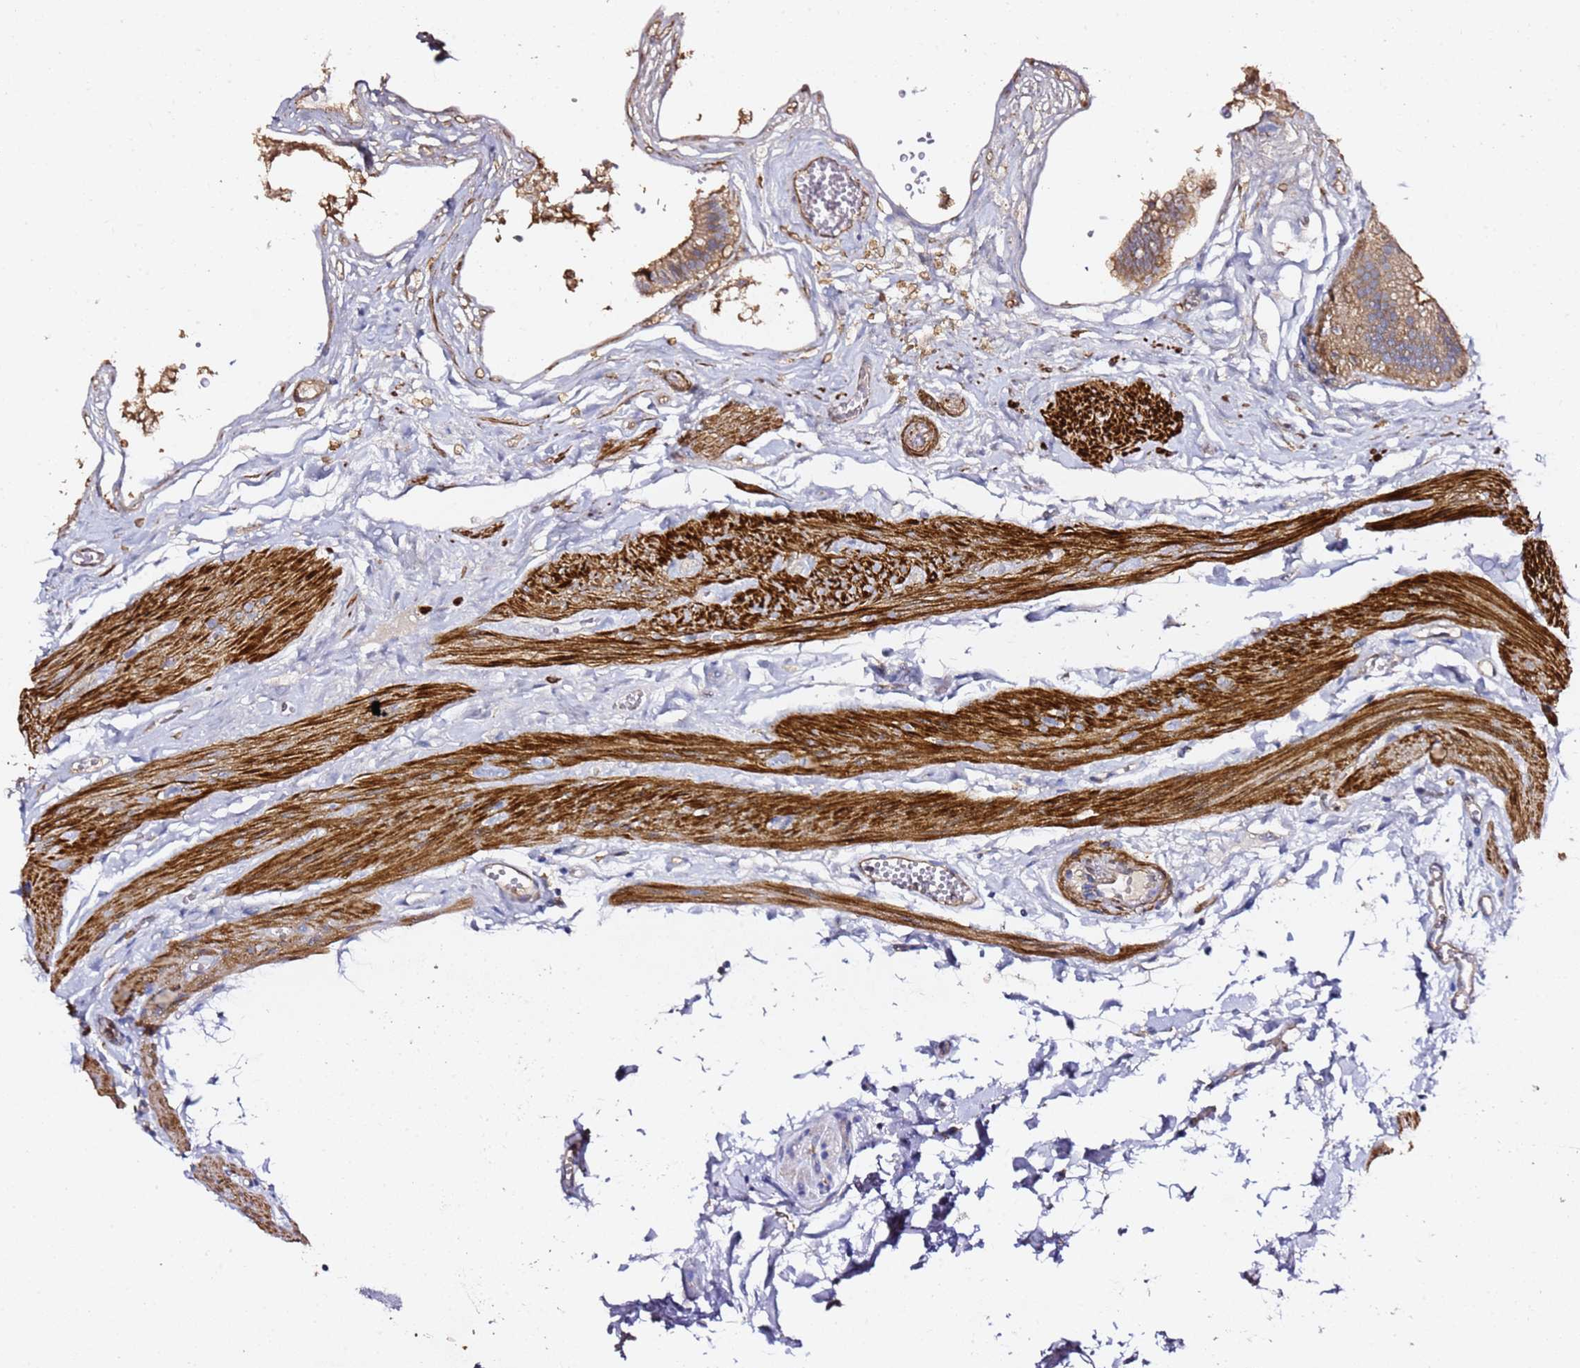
{"staining": {"intensity": "moderate", "quantity": ">75%", "location": "cytoplasmic/membranous"}, "tissue": "gallbladder", "cell_type": "Glandular cells", "image_type": "normal", "snomed": [{"axis": "morphology", "description": "Normal tissue, NOS"}, {"axis": "topography", "description": "Gallbladder"}], "caption": "Gallbladder stained with immunohistochemistry shows moderate cytoplasmic/membranous staining in about >75% of glandular cells.", "gene": "ZFP36L2", "patient": {"sex": "female", "age": 54}}